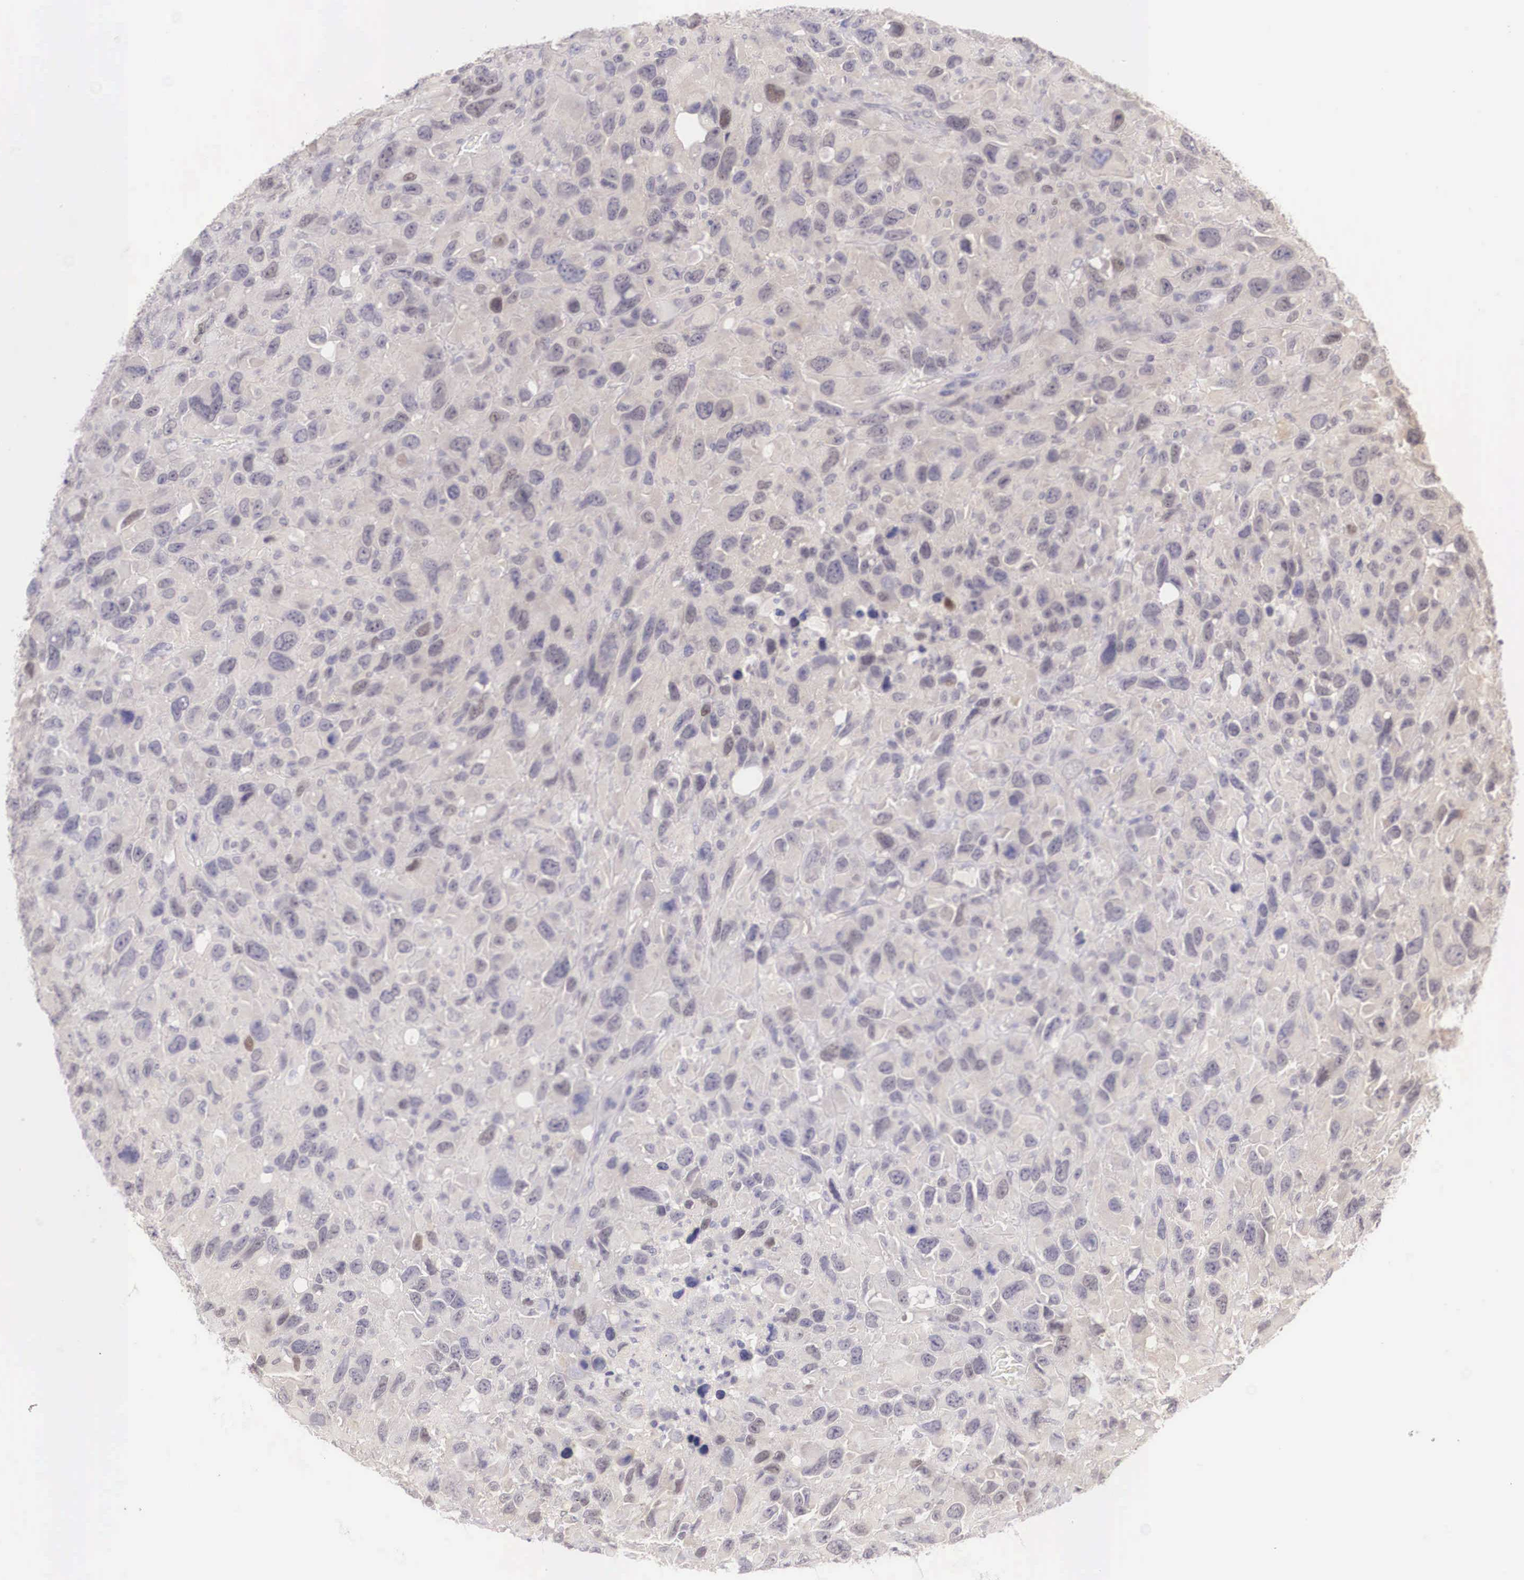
{"staining": {"intensity": "negative", "quantity": "none", "location": "none"}, "tissue": "renal cancer", "cell_type": "Tumor cells", "image_type": "cancer", "snomed": [{"axis": "morphology", "description": "Adenocarcinoma, NOS"}, {"axis": "topography", "description": "Kidney"}], "caption": "Immunohistochemistry histopathology image of neoplastic tissue: adenocarcinoma (renal) stained with DAB (3,3'-diaminobenzidine) exhibits no significant protein expression in tumor cells. (Stains: DAB immunohistochemistry (IHC) with hematoxylin counter stain, Microscopy: brightfield microscopy at high magnification).", "gene": "BCL6", "patient": {"sex": "male", "age": 79}}